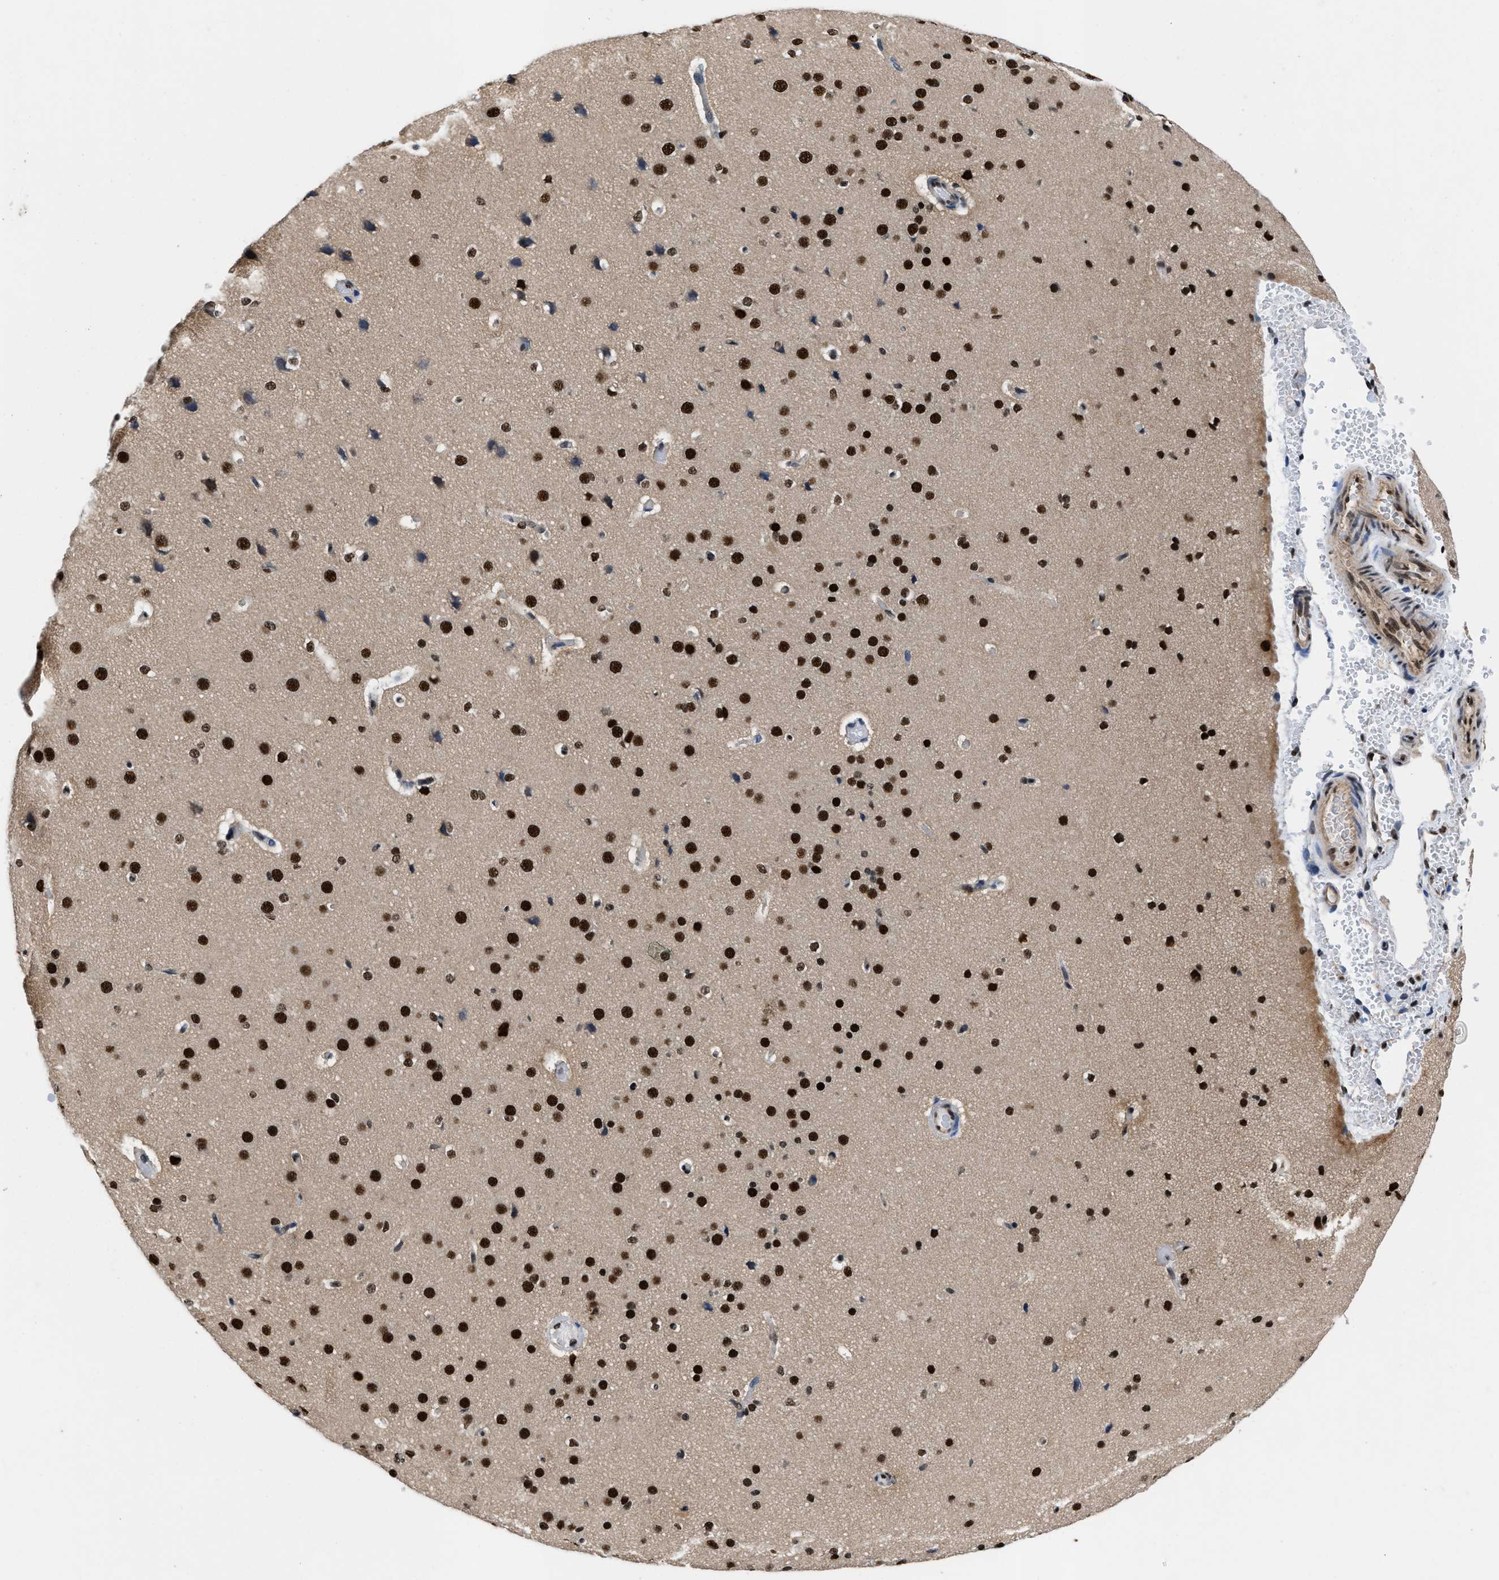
{"staining": {"intensity": "moderate", "quantity": ">75%", "location": "nuclear"}, "tissue": "cerebral cortex", "cell_type": "Endothelial cells", "image_type": "normal", "snomed": [{"axis": "morphology", "description": "Normal tissue, NOS"}, {"axis": "morphology", "description": "Developmental malformation"}, {"axis": "topography", "description": "Cerebral cortex"}], "caption": "Human cerebral cortex stained with a brown dye reveals moderate nuclear positive positivity in approximately >75% of endothelial cells.", "gene": "SAFB", "patient": {"sex": "female", "age": 30}}